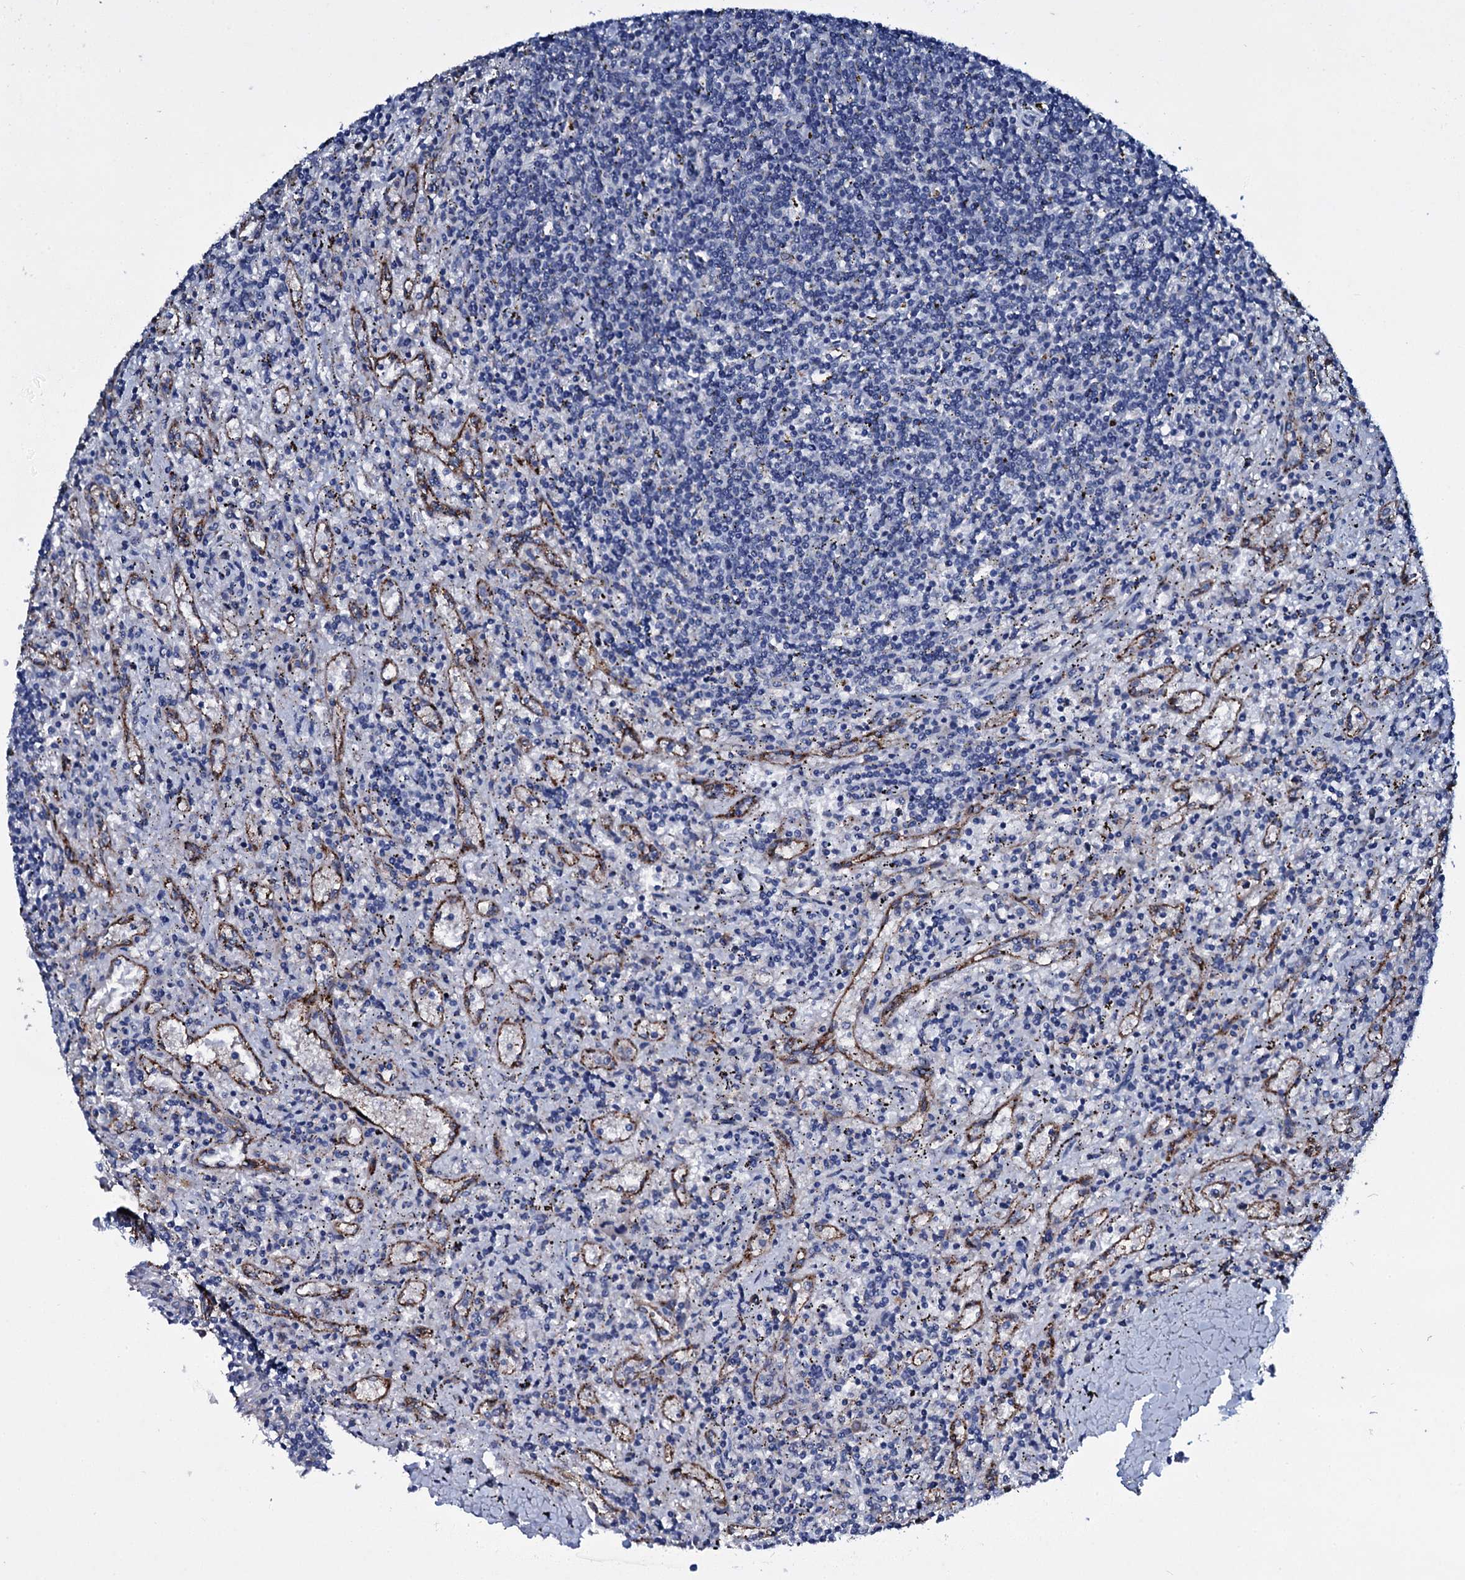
{"staining": {"intensity": "negative", "quantity": "none", "location": "none"}, "tissue": "lymphoma", "cell_type": "Tumor cells", "image_type": "cancer", "snomed": [{"axis": "morphology", "description": "Malignant lymphoma, non-Hodgkin's type, Low grade"}, {"axis": "topography", "description": "Spleen"}], "caption": "DAB immunohistochemical staining of human malignant lymphoma, non-Hodgkin's type (low-grade) reveals no significant staining in tumor cells. Brightfield microscopy of IHC stained with DAB (3,3'-diaminobenzidine) (brown) and hematoxylin (blue), captured at high magnification.", "gene": "TPGS2", "patient": {"sex": "male", "age": 76}}